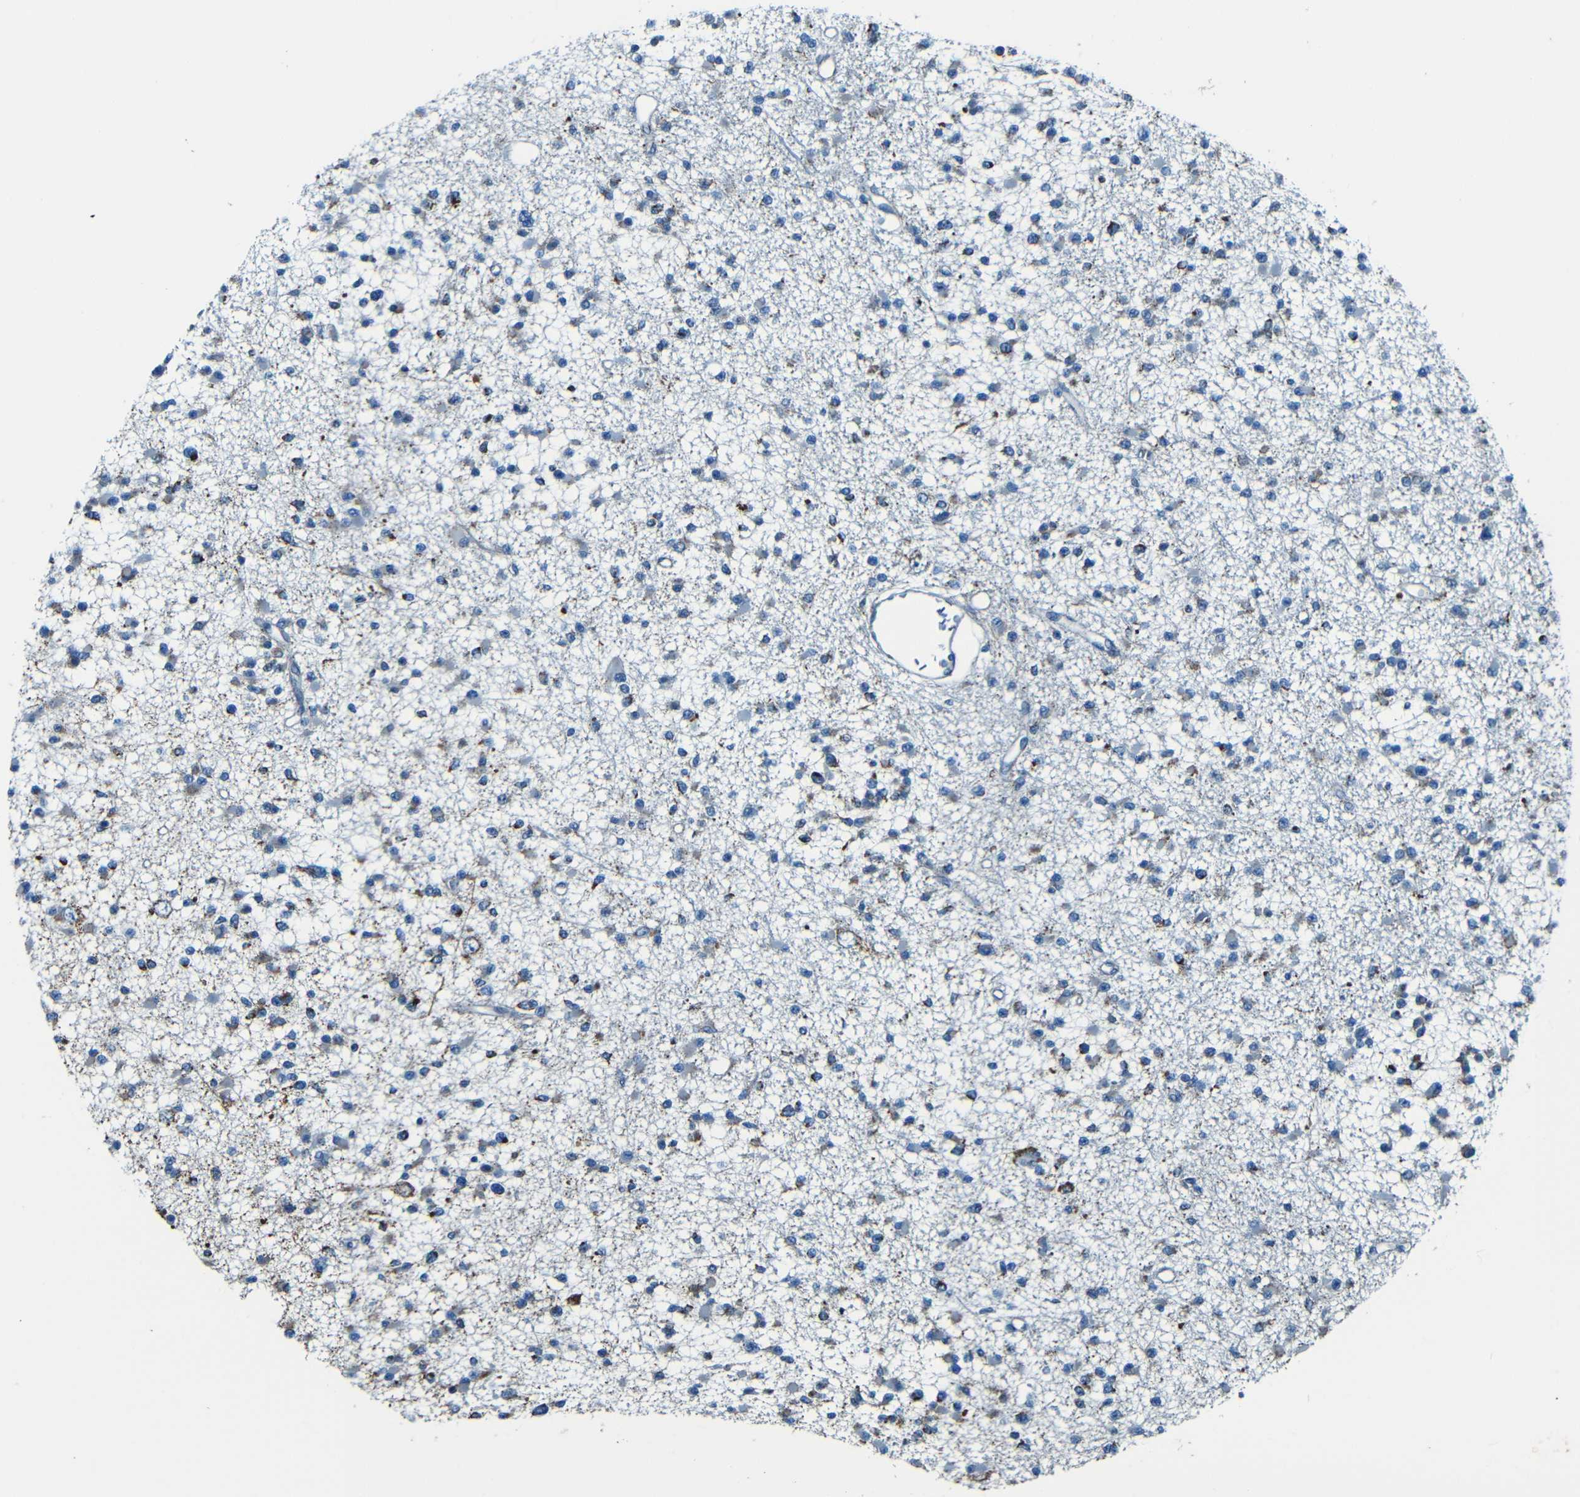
{"staining": {"intensity": "strong", "quantity": "<25%", "location": "cytoplasmic/membranous"}, "tissue": "glioma", "cell_type": "Tumor cells", "image_type": "cancer", "snomed": [{"axis": "morphology", "description": "Glioma, malignant, Low grade"}, {"axis": "topography", "description": "Brain"}], "caption": "Protein analysis of malignant glioma (low-grade) tissue demonstrates strong cytoplasmic/membranous positivity in approximately <25% of tumor cells.", "gene": "WSCD2", "patient": {"sex": "female", "age": 22}}